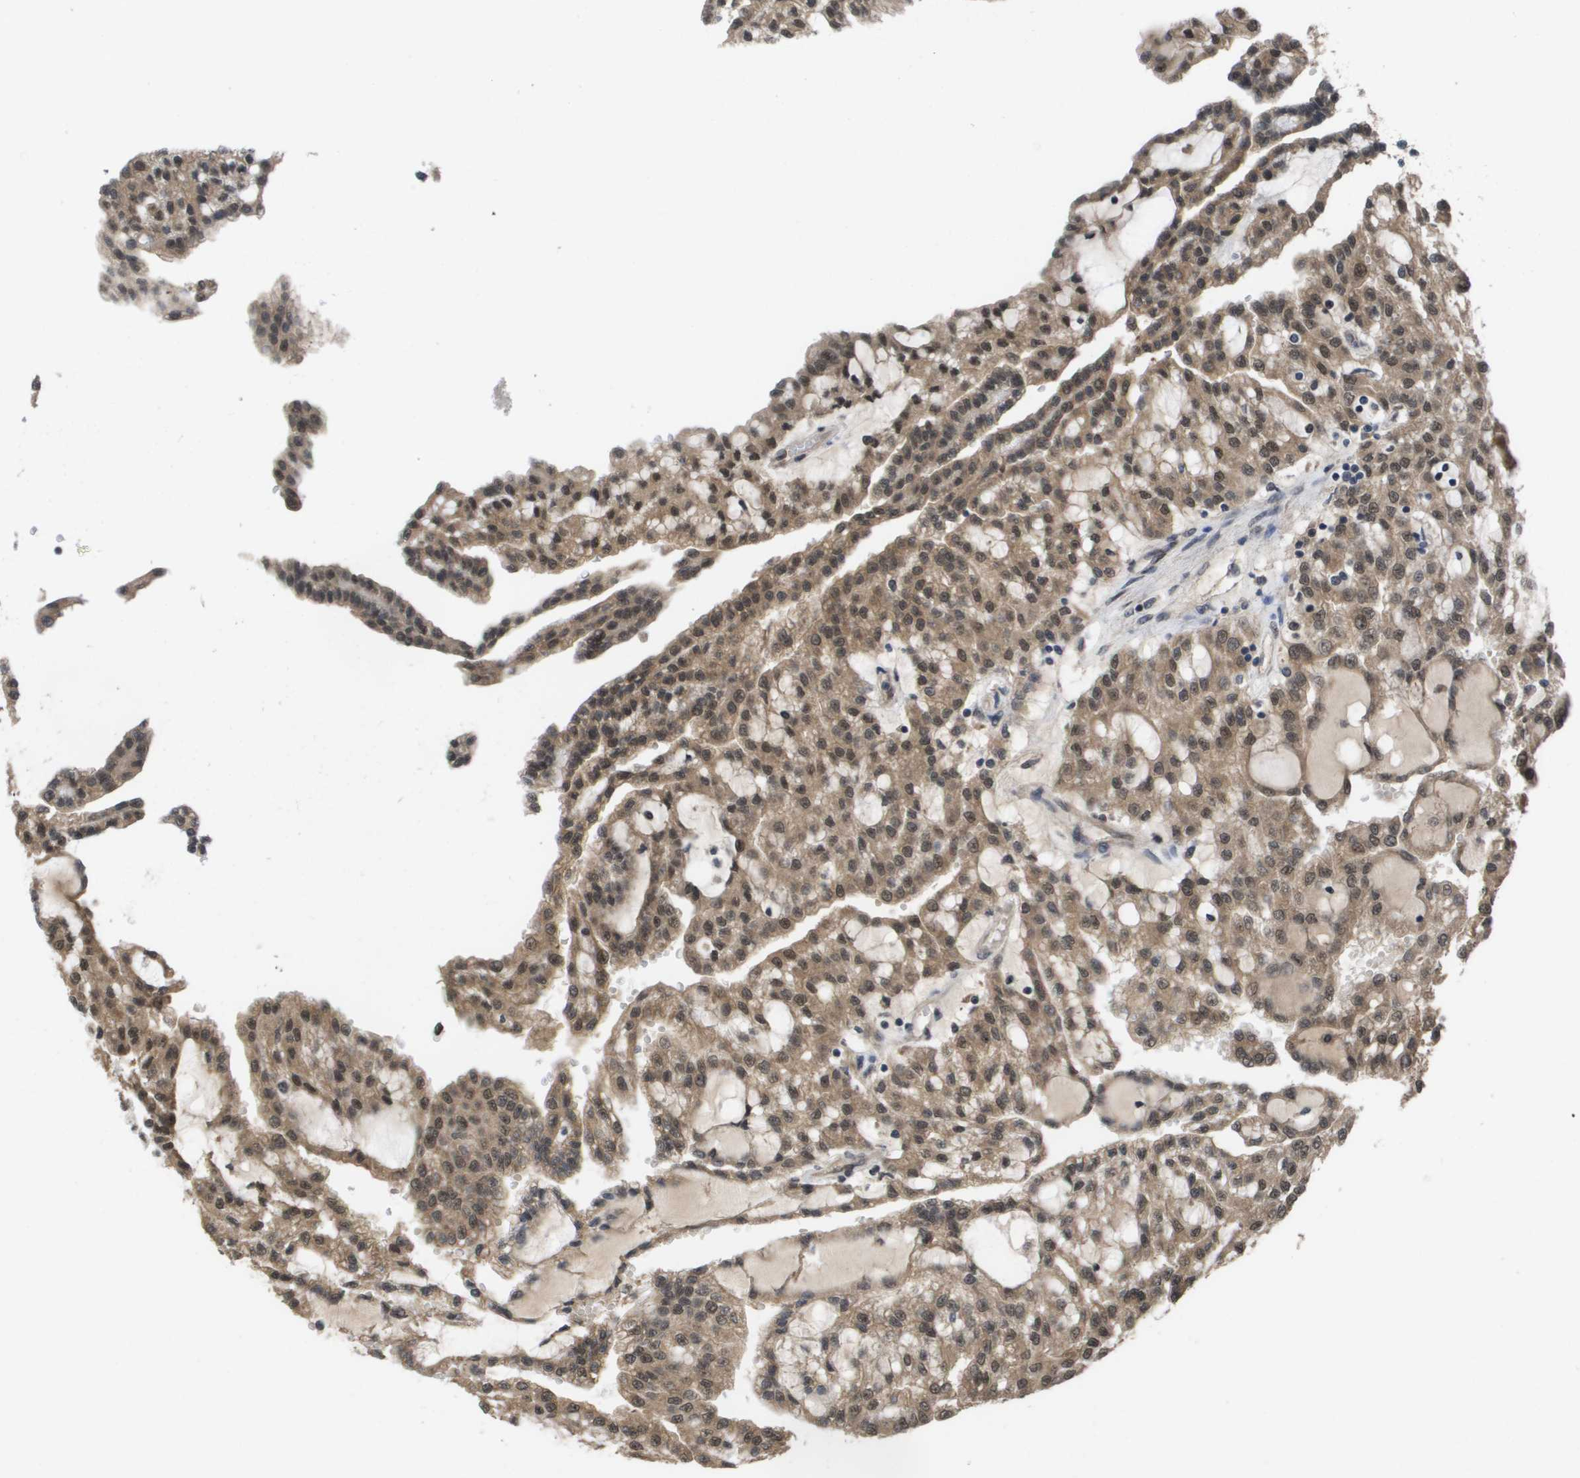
{"staining": {"intensity": "moderate", "quantity": ">75%", "location": "cytoplasmic/membranous,nuclear"}, "tissue": "renal cancer", "cell_type": "Tumor cells", "image_type": "cancer", "snomed": [{"axis": "morphology", "description": "Adenocarcinoma, NOS"}, {"axis": "topography", "description": "Kidney"}], "caption": "Immunohistochemistry staining of adenocarcinoma (renal), which displays medium levels of moderate cytoplasmic/membranous and nuclear expression in approximately >75% of tumor cells indicating moderate cytoplasmic/membranous and nuclear protein positivity. The staining was performed using DAB (brown) for protein detection and nuclei were counterstained in hematoxylin (blue).", "gene": "AMBRA1", "patient": {"sex": "male", "age": 63}}